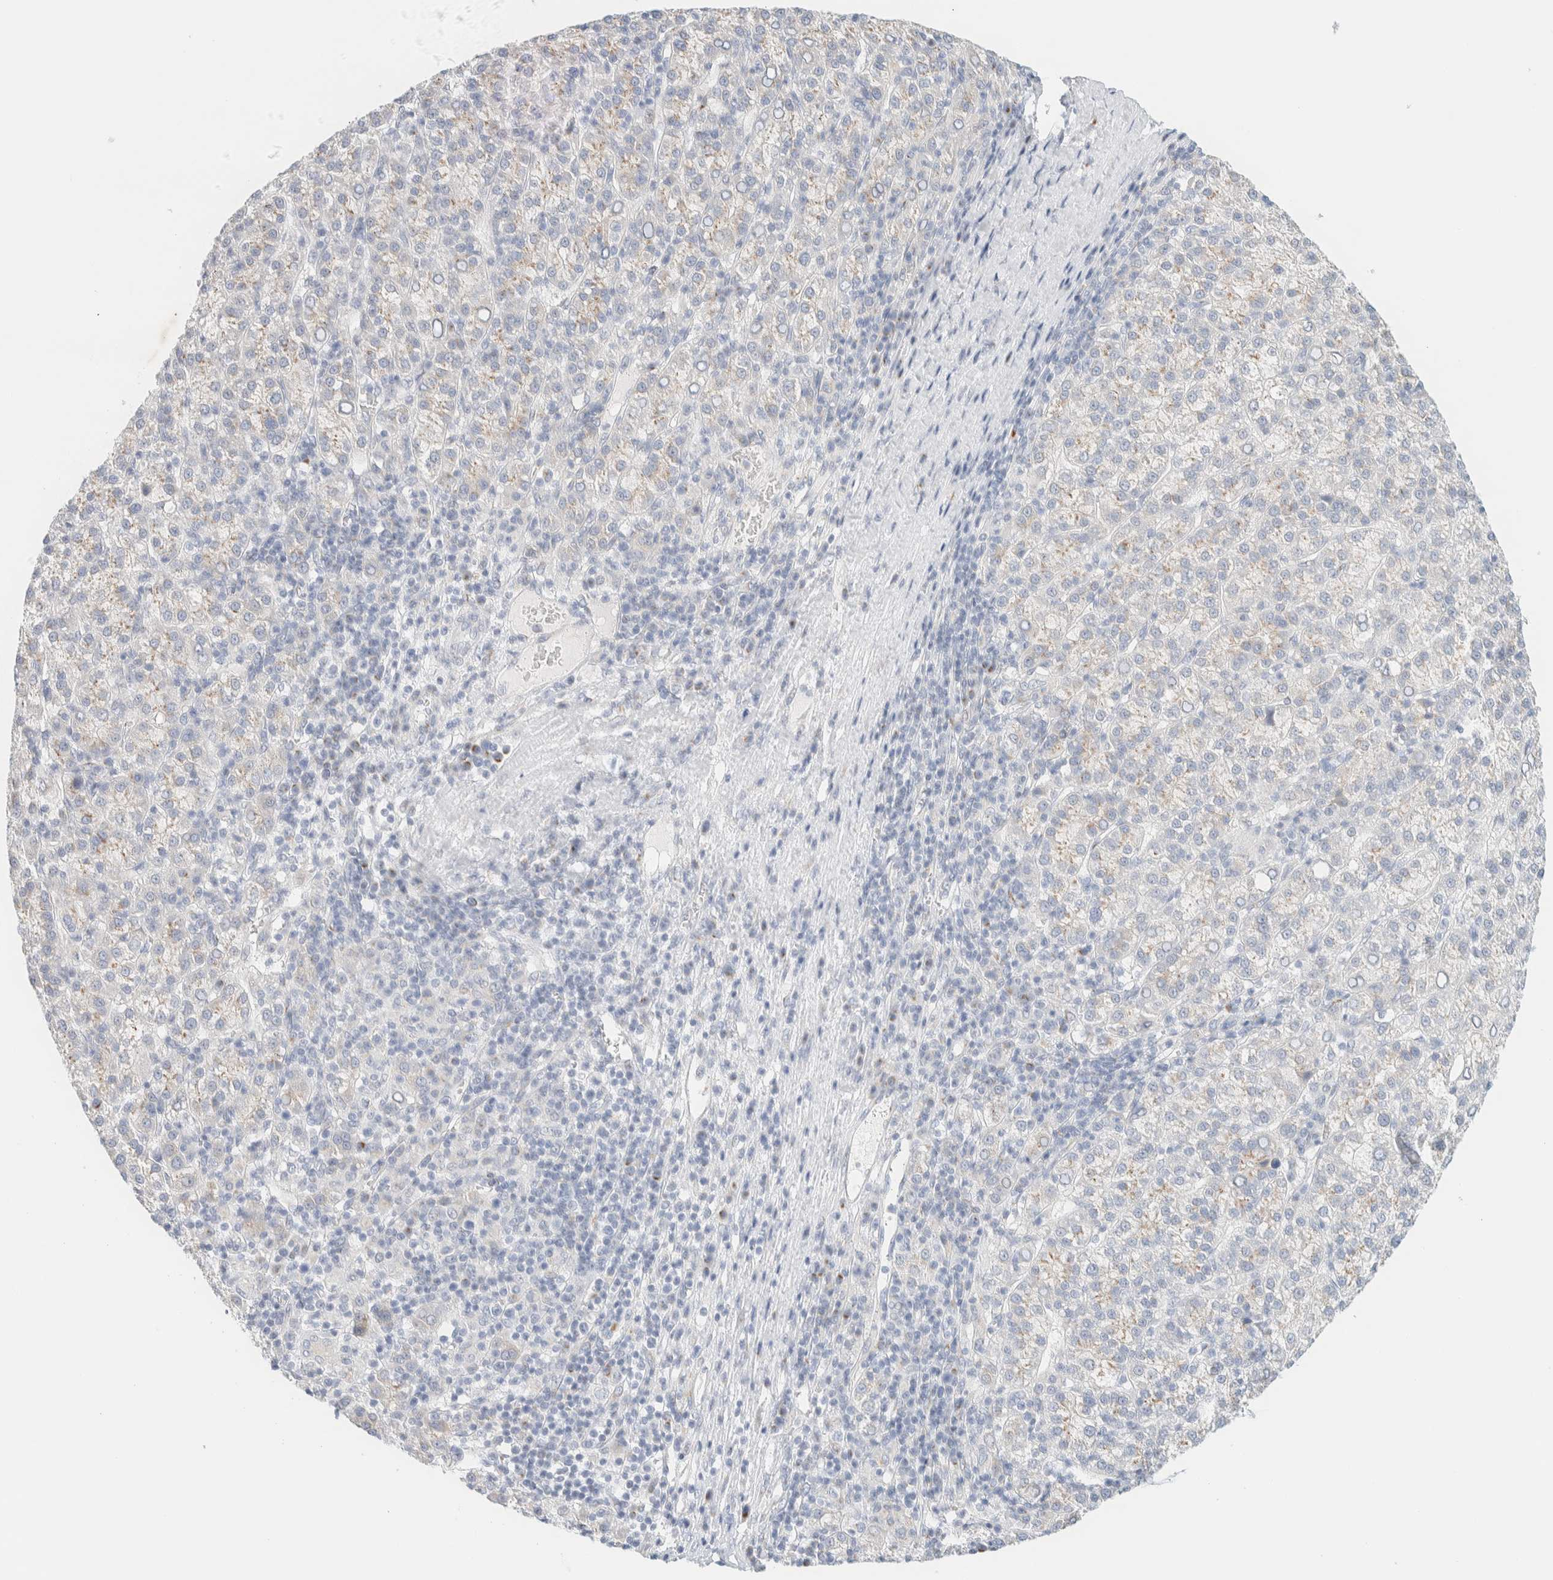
{"staining": {"intensity": "weak", "quantity": "<25%", "location": "cytoplasmic/membranous"}, "tissue": "liver cancer", "cell_type": "Tumor cells", "image_type": "cancer", "snomed": [{"axis": "morphology", "description": "Carcinoma, Hepatocellular, NOS"}, {"axis": "topography", "description": "Liver"}], "caption": "The photomicrograph exhibits no significant positivity in tumor cells of hepatocellular carcinoma (liver).", "gene": "SPNS3", "patient": {"sex": "female", "age": 58}}